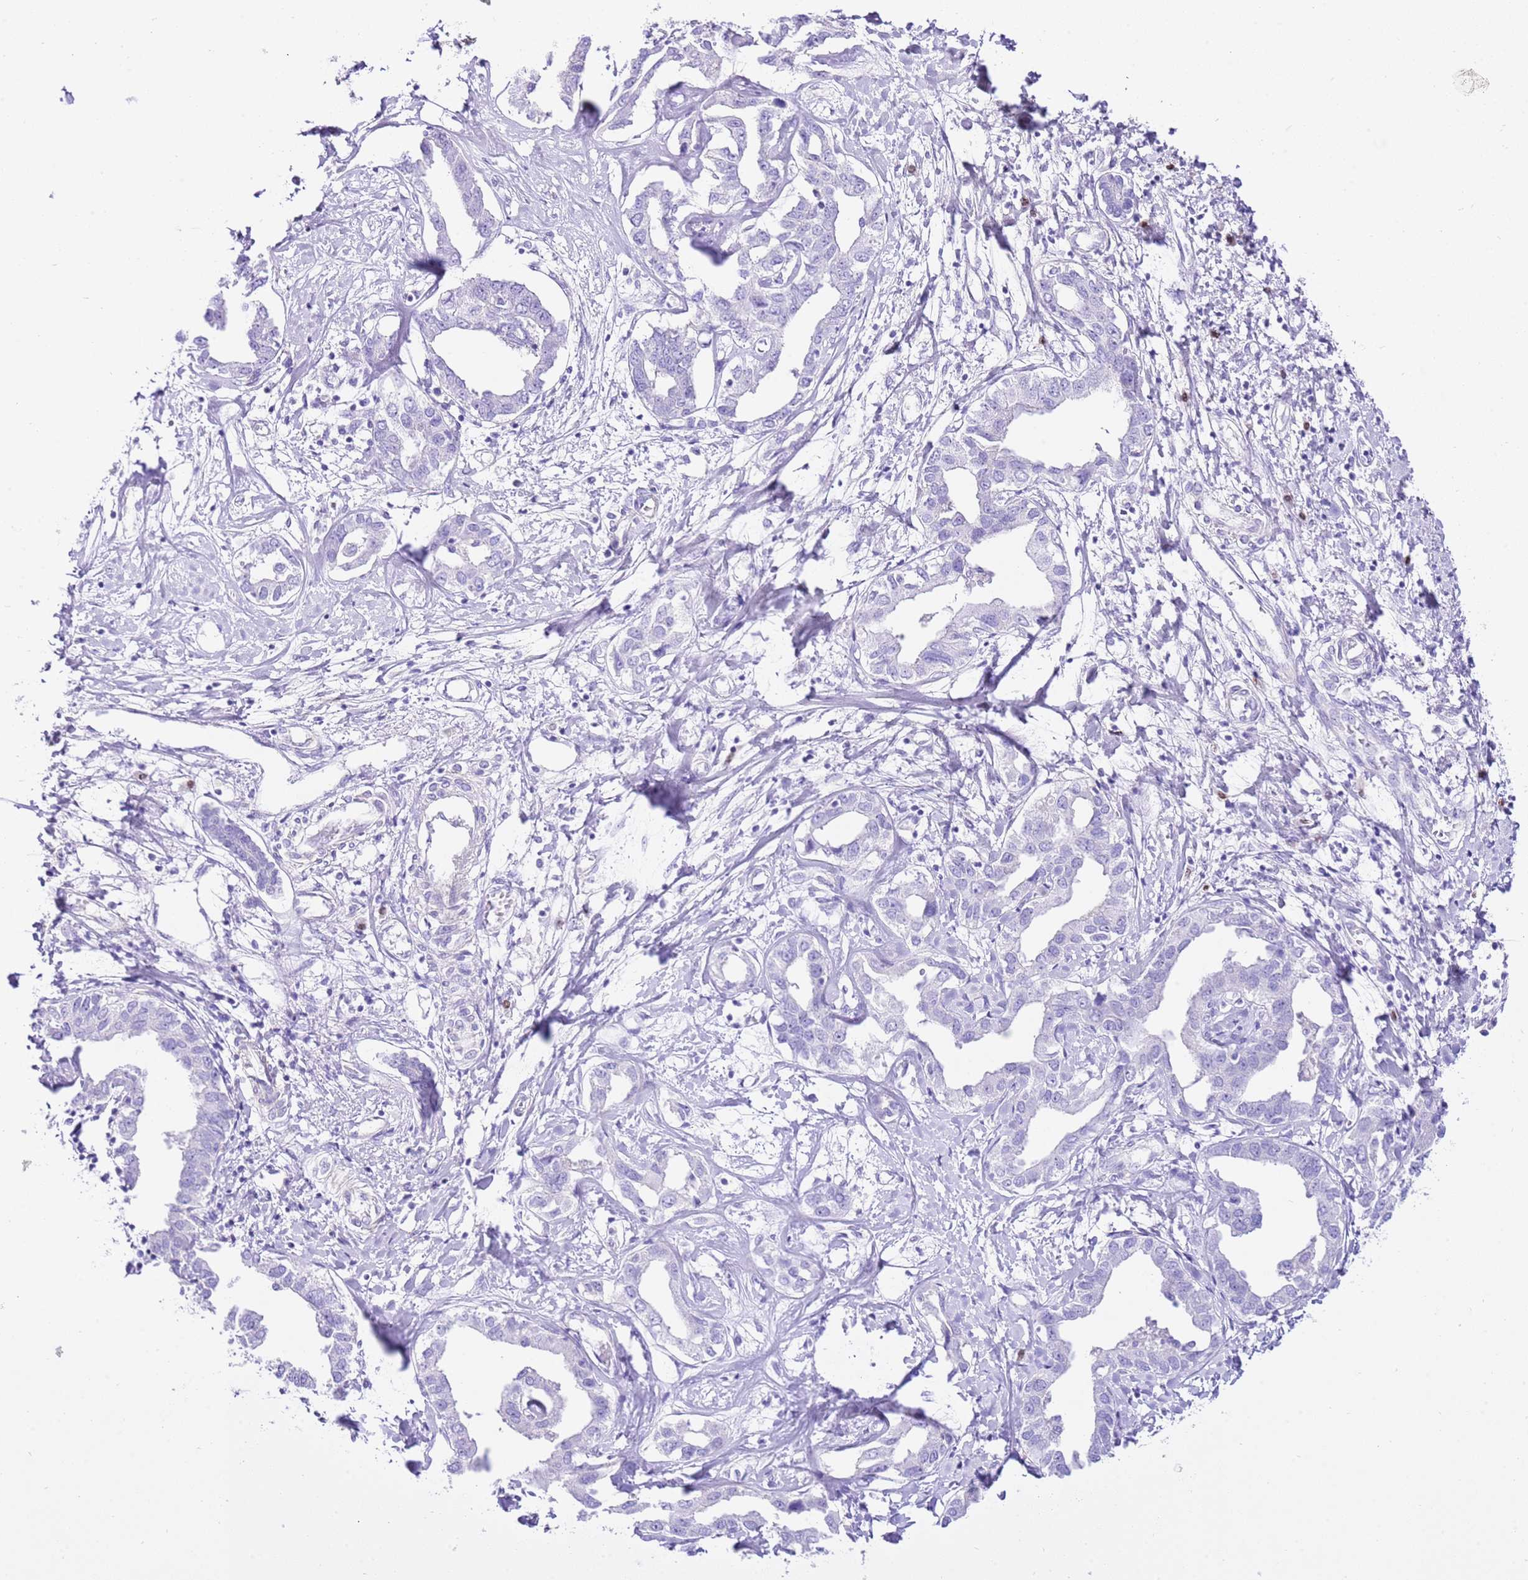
{"staining": {"intensity": "negative", "quantity": "none", "location": "none"}, "tissue": "liver cancer", "cell_type": "Tumor cells", "image_type": "cancer", "snomed": [{"axis": "morphology", "description": "Cholangiocarcinoma"}, {"axis": "topography", "description": "Liver"}], "caption": "An immunohistochemistry (IHC) histopathology image of liver cancer (cholangiocarcinoma) is shown. There is no staining in tumor cells of liver cancer (cholangiocarcinoma). Brightfield microscopy of IHC stained with DAB (3,3'-diaminobenzidine) (brown) and hematoxylin (blue), captured at high magnification.", "gene": "BHLHA15", "patient": {"sex": "male", "age": 59}}